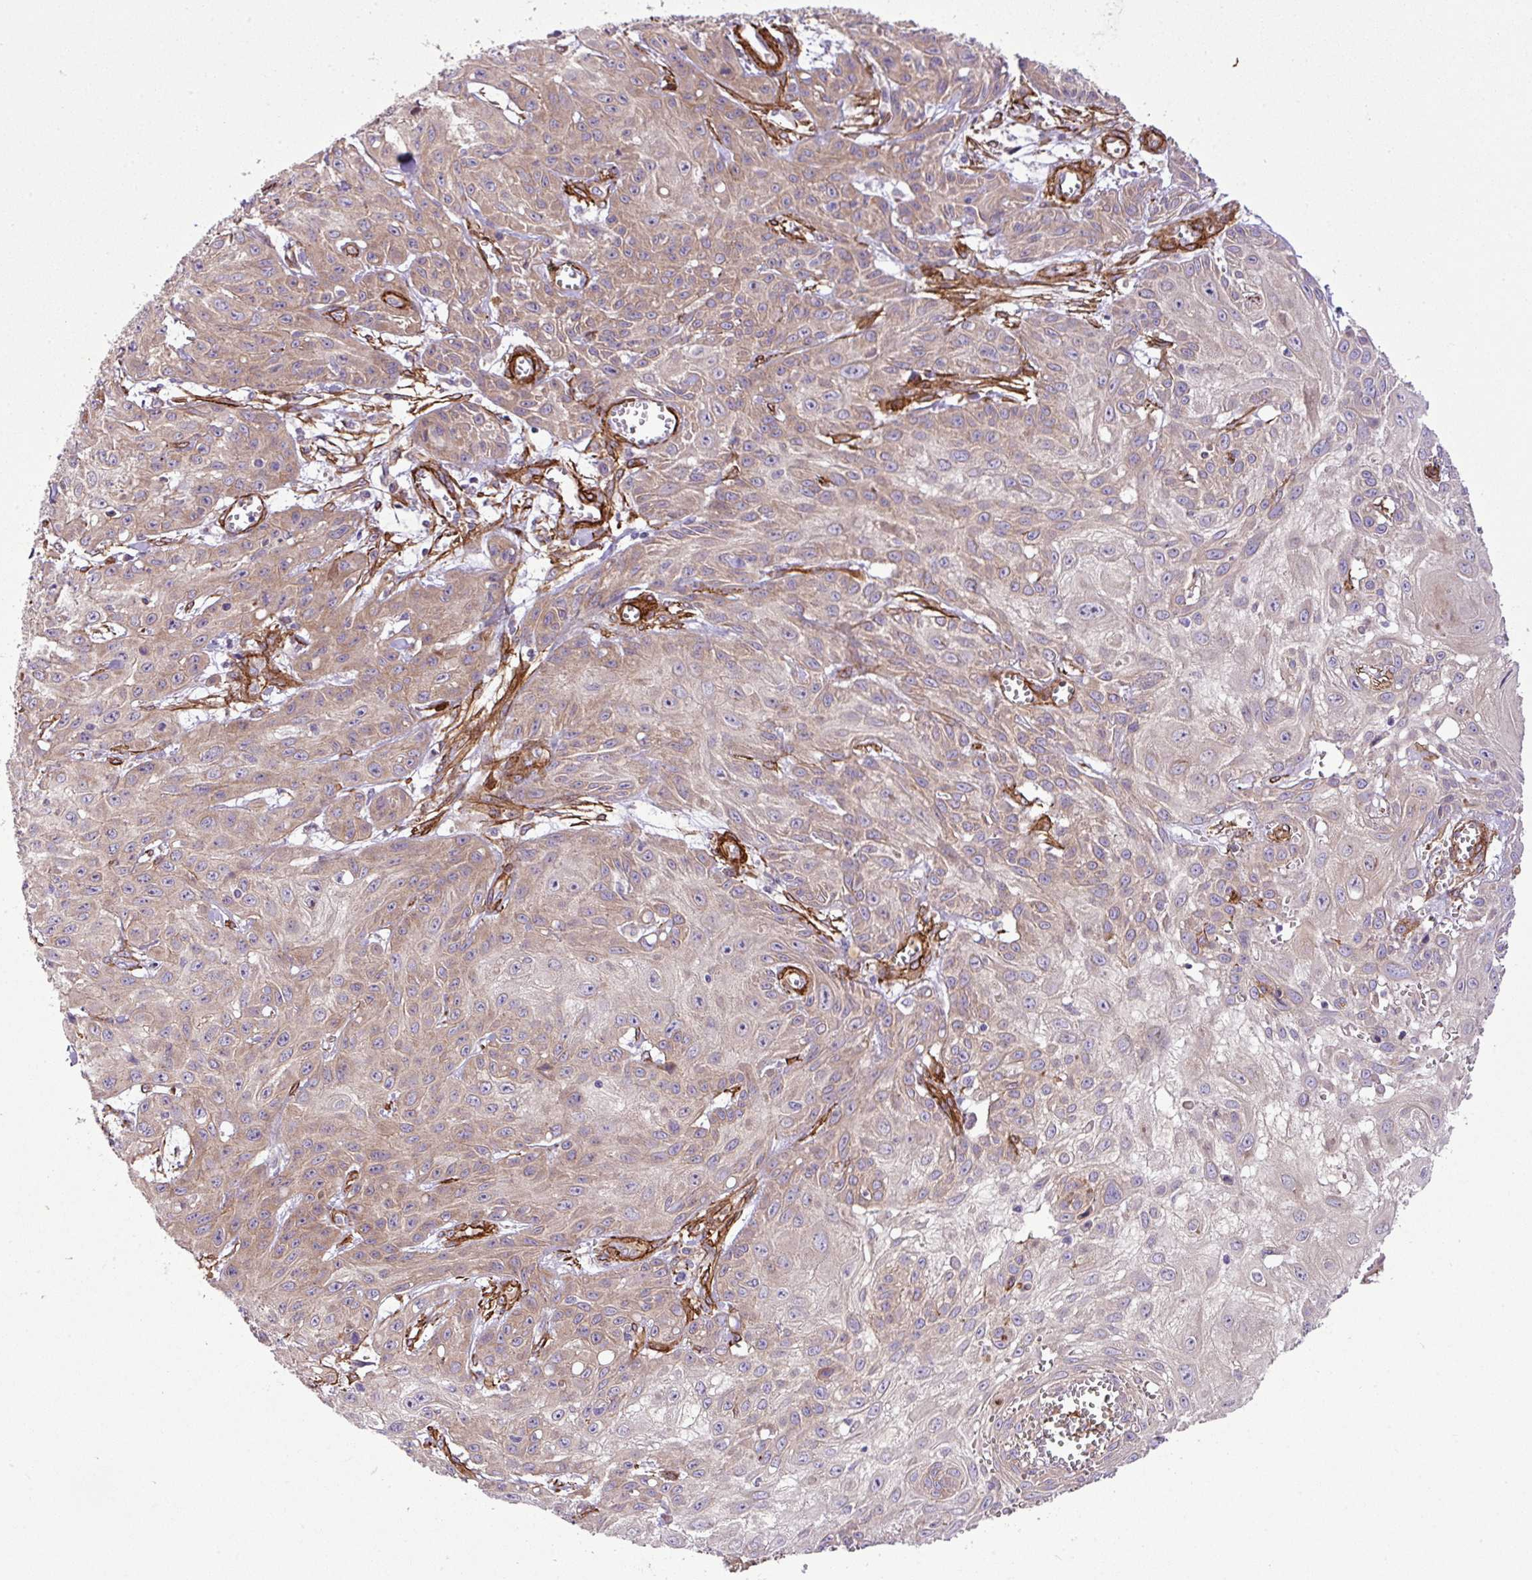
{"staining": {"intensity": "weak", "quantity": "25%-75%", "location": "cytoplasmic/membranous"}, "tissue": "skin cancer", "cell_type": "Tumor cells", "image_type": "cancer", "snomed": [{"axis": "morphology", "description": "Squamous cell carcinoma, NOS"}, {"axis": "topography", "description": "Skin"}, {"axis": "topography", "description": "Vulva"}], "caption": "DAB immunohistochemical staining of skin squamous cell carcinoma demonstrates weak cytoplasmic/membranous protein expression in approximately 25%-75% of tumor cells.", "gene": "FAM47E", "patient": {"sex": "female", "age": 71}}